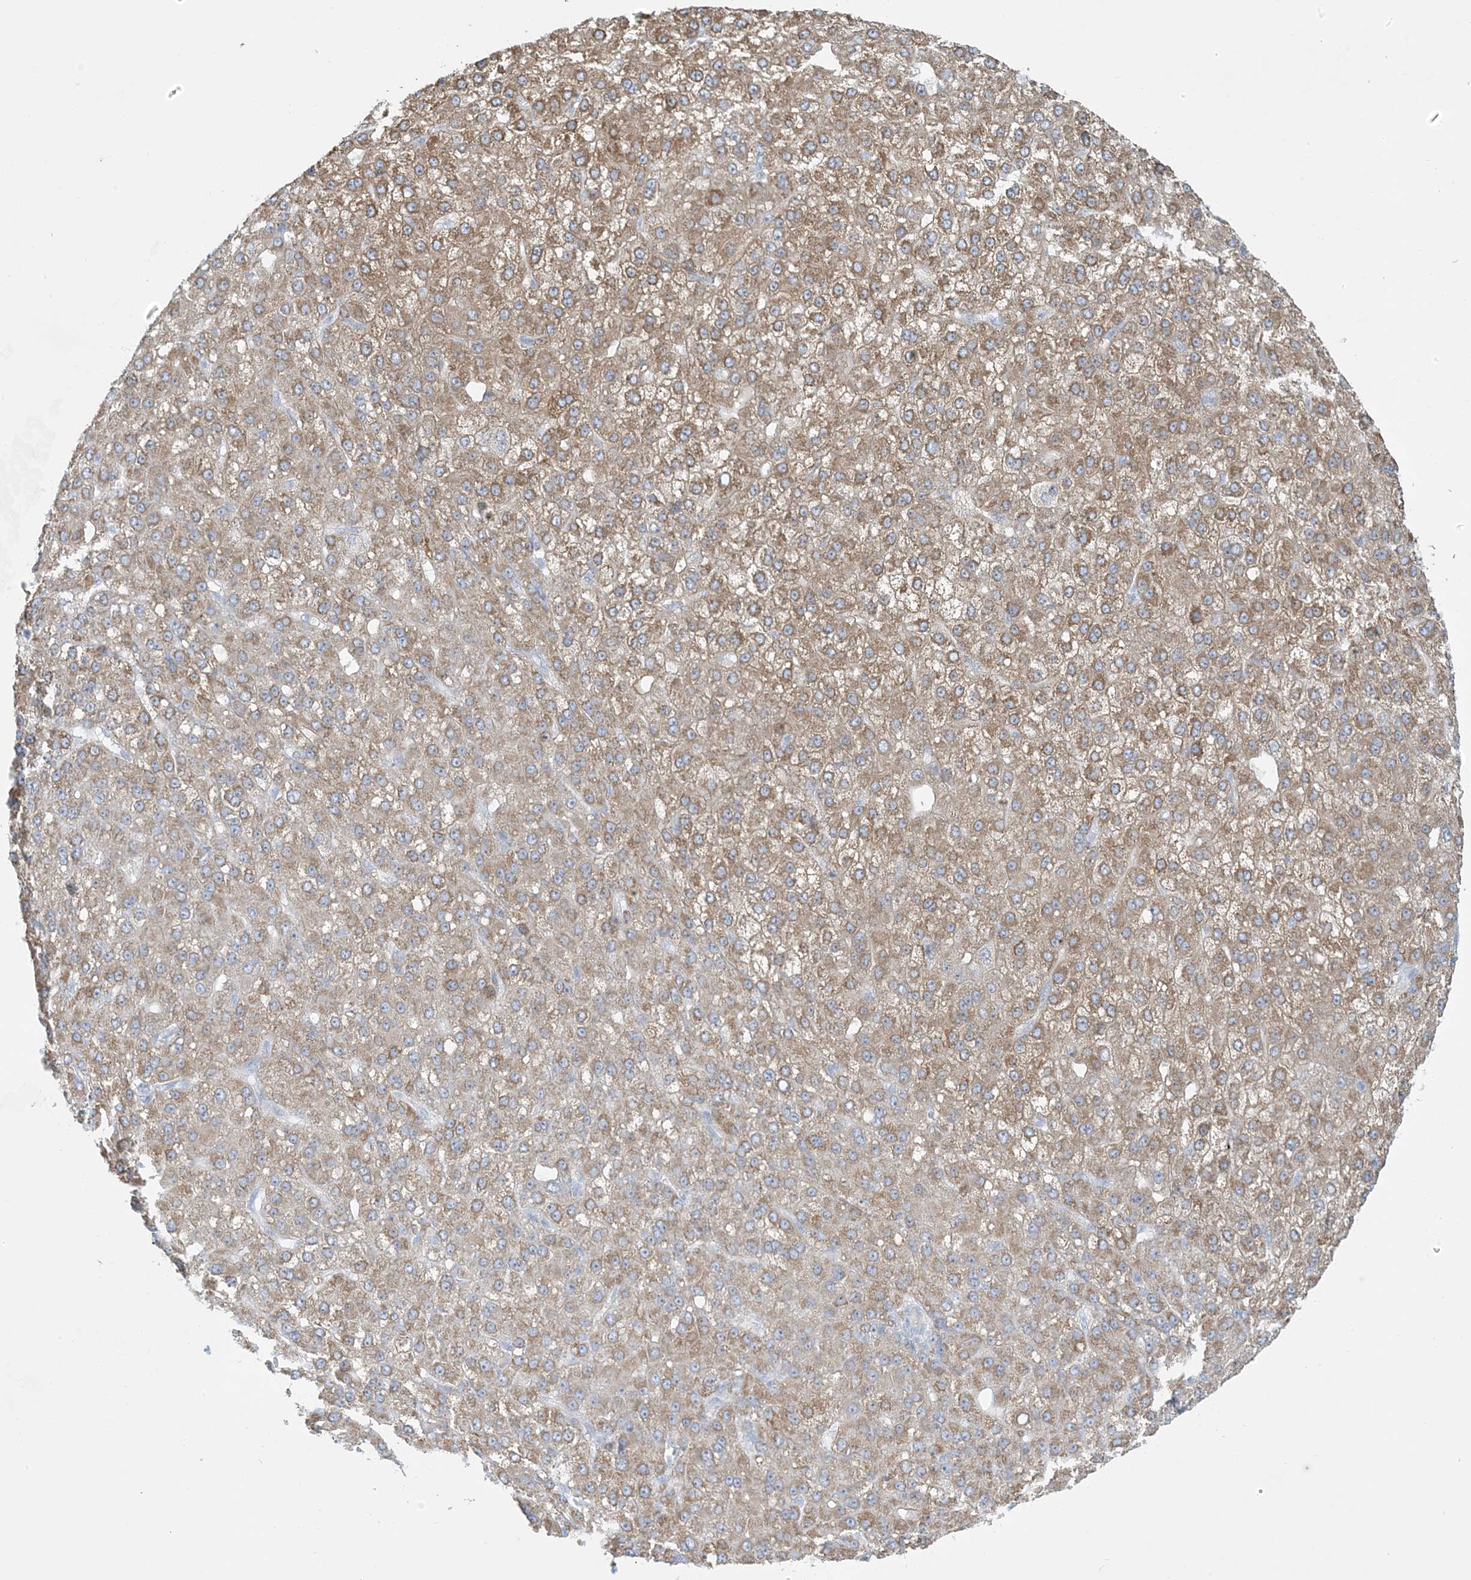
{"staining": {"intensity": "moderate", "quantity": ">75%", "location": "cytoplasmic/membranous"}, "tissue": "liver cancer", "cell_type": "Tumor cells", "image_type": "cancer", "snomed": [{"axis": "morphology", "description": "Carcinoma, Hepatocellular, NOS"}, {"axis": "topography", "description": "Liver"}], "caption": "Immunohistochemical staining of hepatocellular carcinoma (liver) displays medium levels of moderate cytoplasmic/membranous protein staining in about >75% of tumor cells.", "gene": "ZDHHC4", "patient": {"sex": "male", "age": 67}}